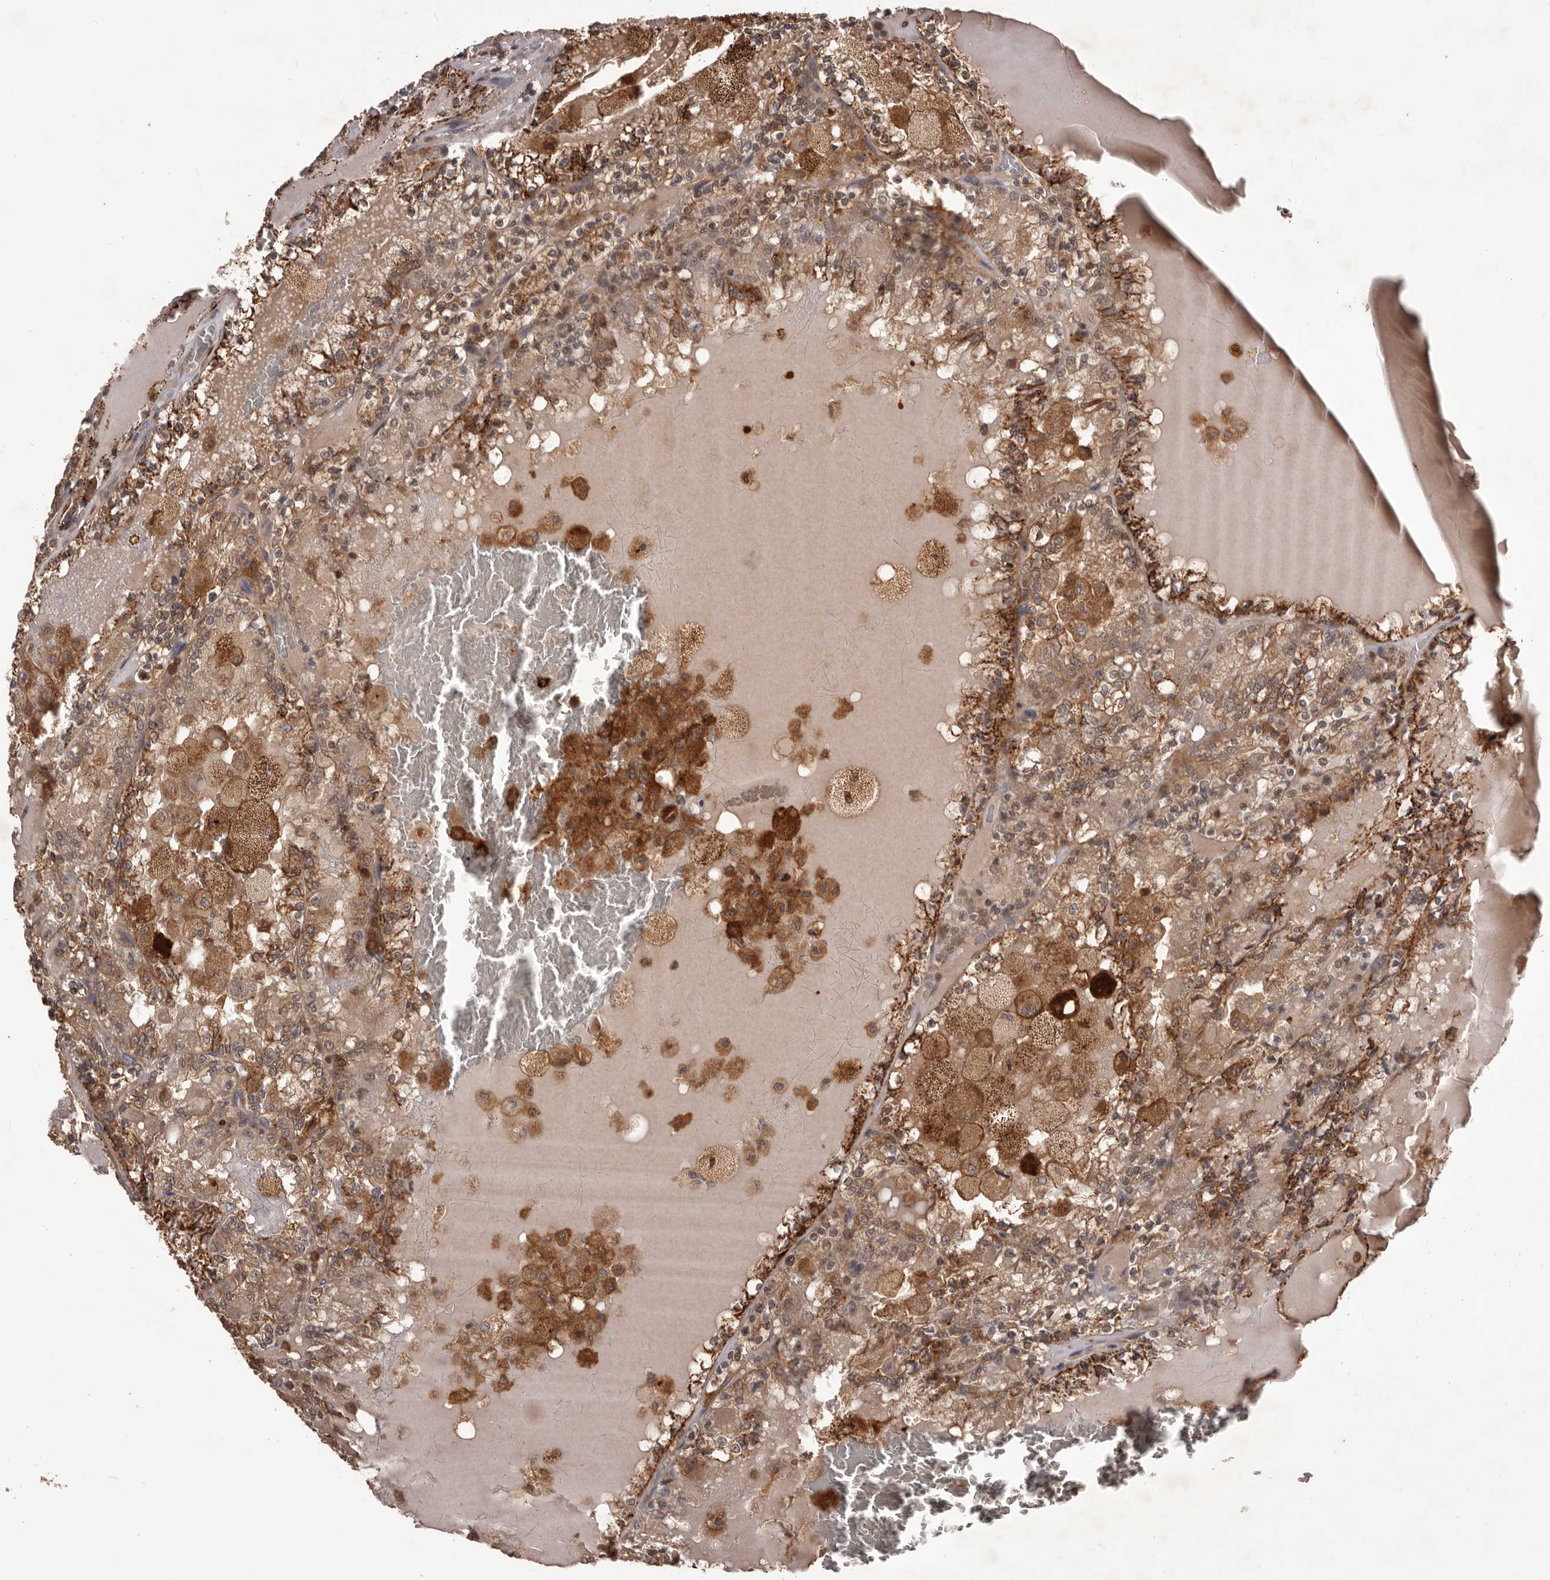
{"staining": {"intensity": "moderate", "quantity": ">75%", "location": "cytoplasmic/membranous"}, "tissue": "renal cancer", "cell_type": "Tumor cells", "image_type": "cancer", "snomed": [{"axis": "morphology", "description": "Adenocarcinoma, NOS"}, {"axis": "topography", "description": "Kidney"}], "caption": "An IHC photomicrograph of neoplastic tissue is shown. Protein staining in brown labels moderate cytoplasmic/membranous positivity in renal cancer (adenocarcinoma) within tumor cells.", "gene": "GLIPR2", "patient": {"sex": "female", "age": 56}}